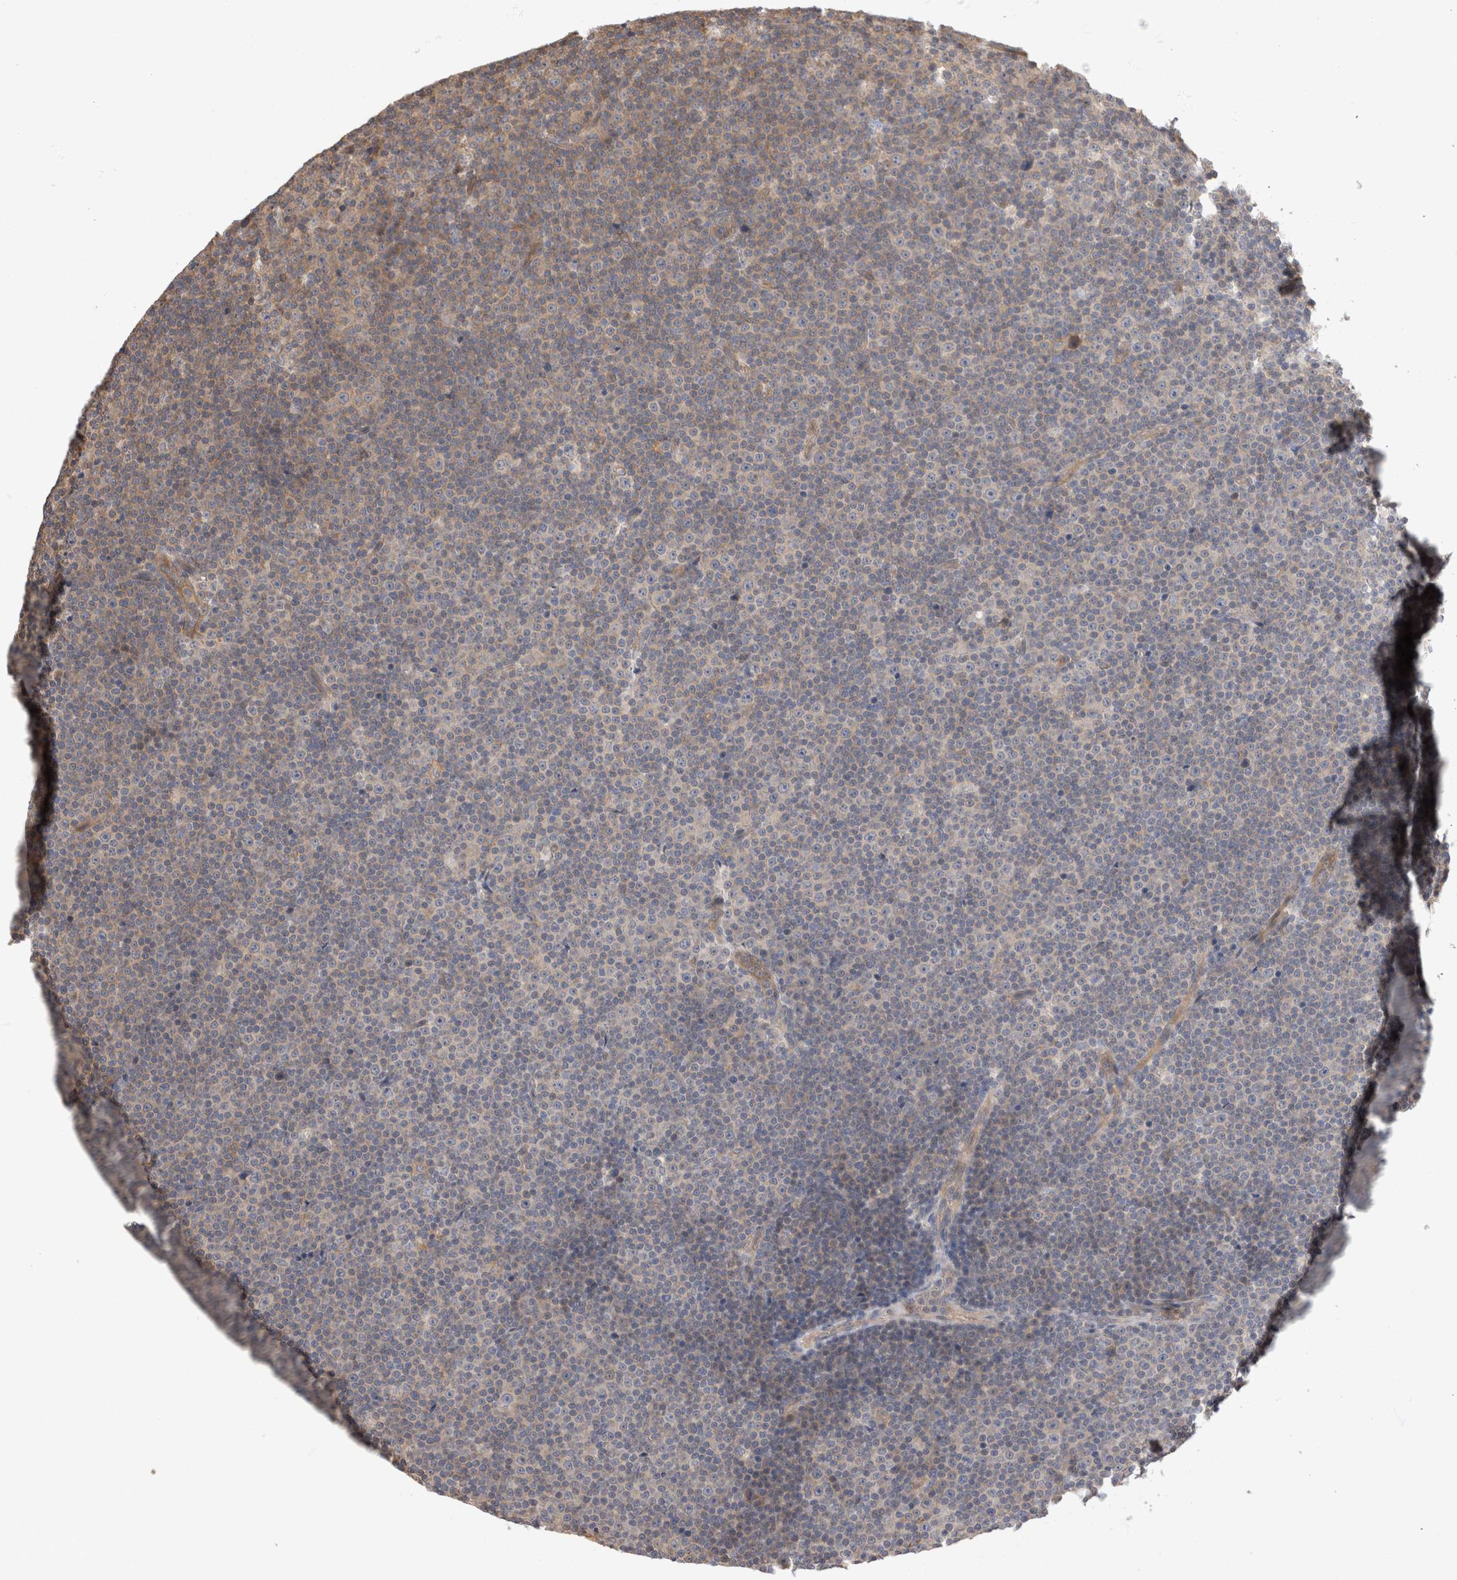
{"staining": {"intensity": "negative", "quantity": "none", "location": "none"}, "tissue": "lymphoma", "cell_type": "Tumor cells", "image_type": "cancer", "snomed": [{"axis": "morphology", "description": "Malignant lymphoma, non-Hodgkin's type, Low grade"}, {"axis": "topography", "description": "Lymph node"}], "caption": "Protein analysis of lymphoma reveals no significant expression in tumor cells.", "gene": "PGM1", "patient": {"sex": "female", "age": 67}}